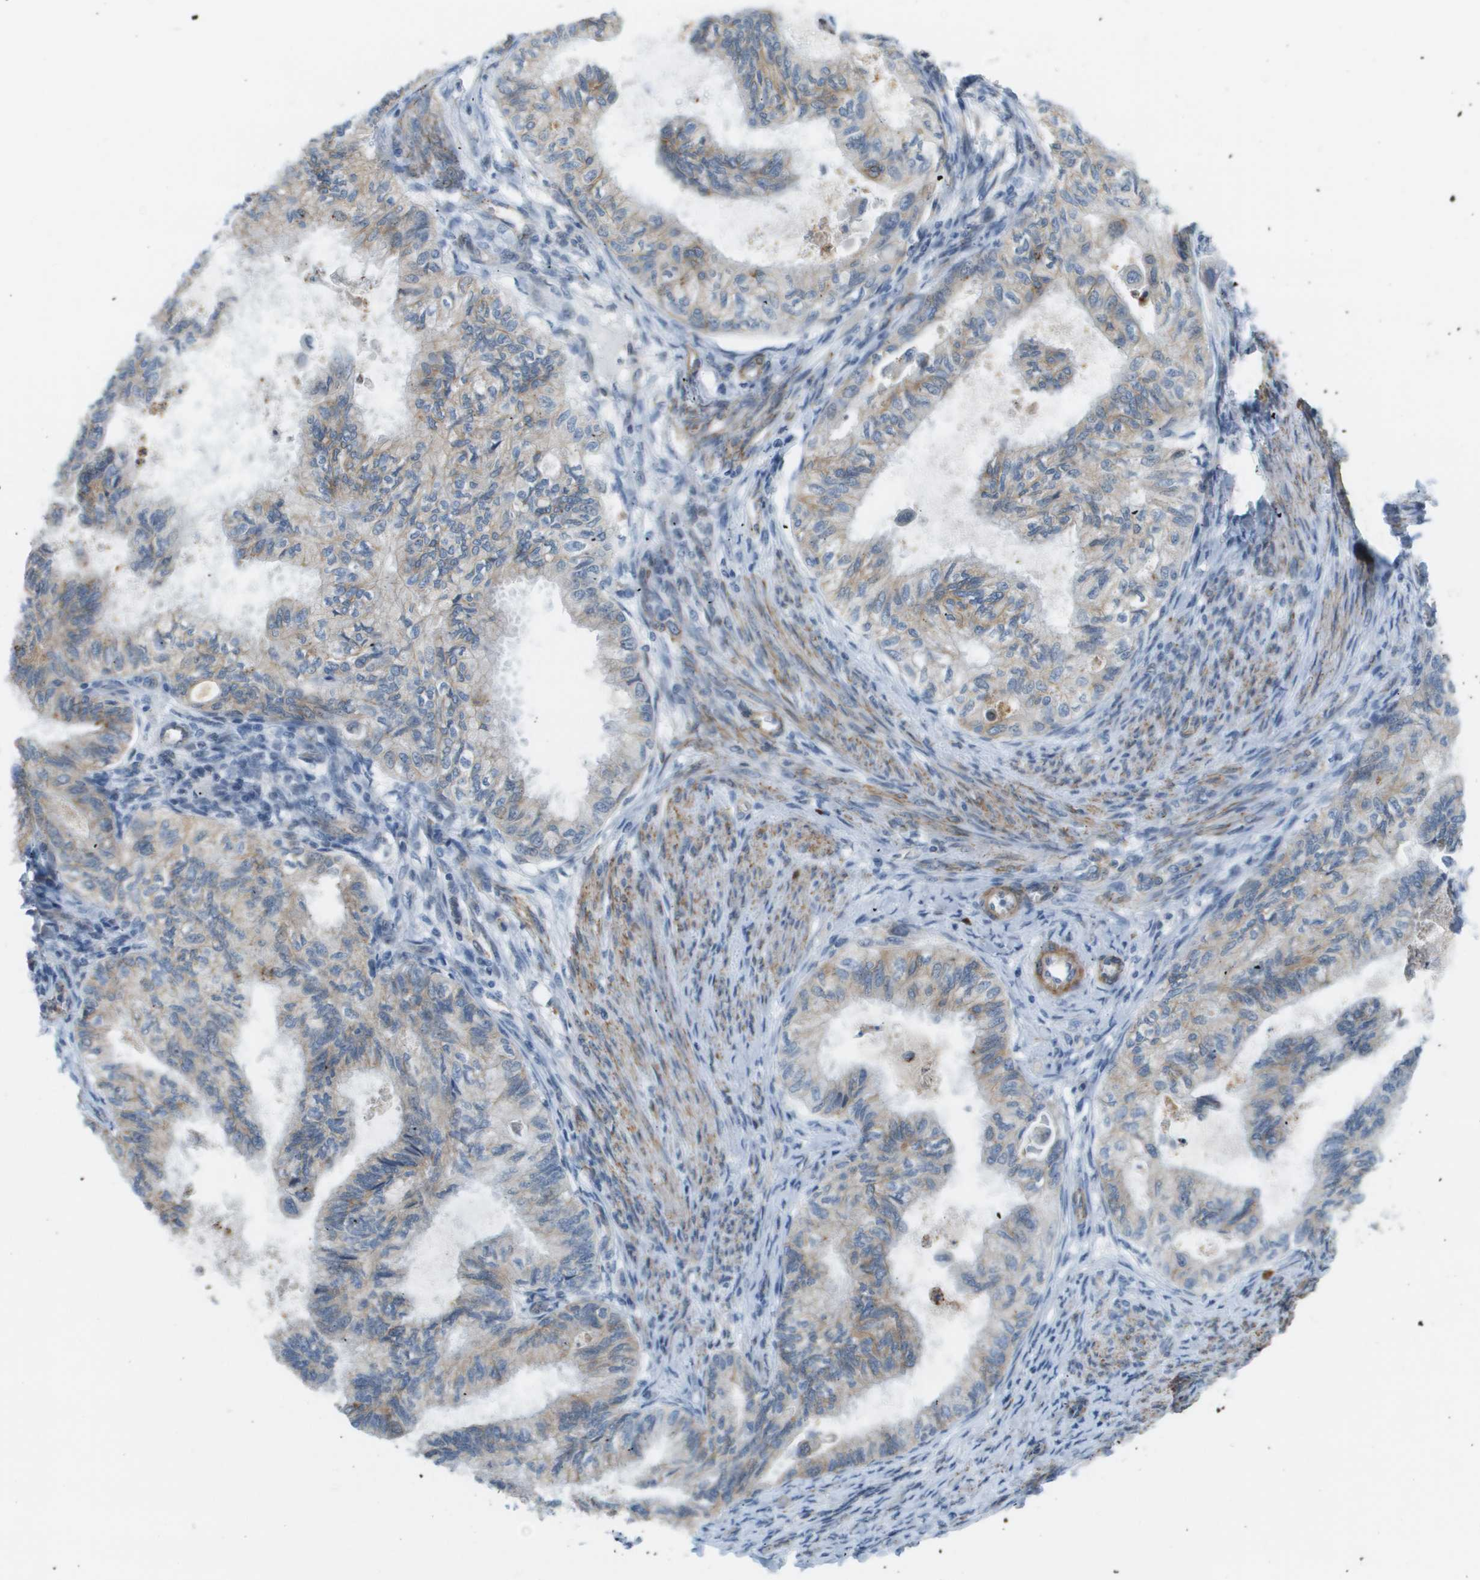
{"staining": {"intensity": "weak", "quantity": "25%-75%", "location": "cytoplasmic/membranous"}, "tissue": "cervical cancer", "cell_type": "Tumor cells", "image_type": "cancer", "snomed": [{"axis": "morphology", "description": "Normal tissue, NOS"}, {"axis": "morphology", "description": "Adenocarcinoma, NOS"}, {"axis": "topography", "description": "Cervix"}, {"axis": "topography", "description": "Endometrium"}], "caption": "This histopathology image exhibits adenocarcinoma (cervical) stained with immunohistochemistry (IHC) to label a protein in brown. The cytoplasmic/membranous of tumor cells show weak positivity for the protein. Nuclei are counter-stained blue.", "gene": "MYH11", "patient": {"sex": "female", "age": 86}}